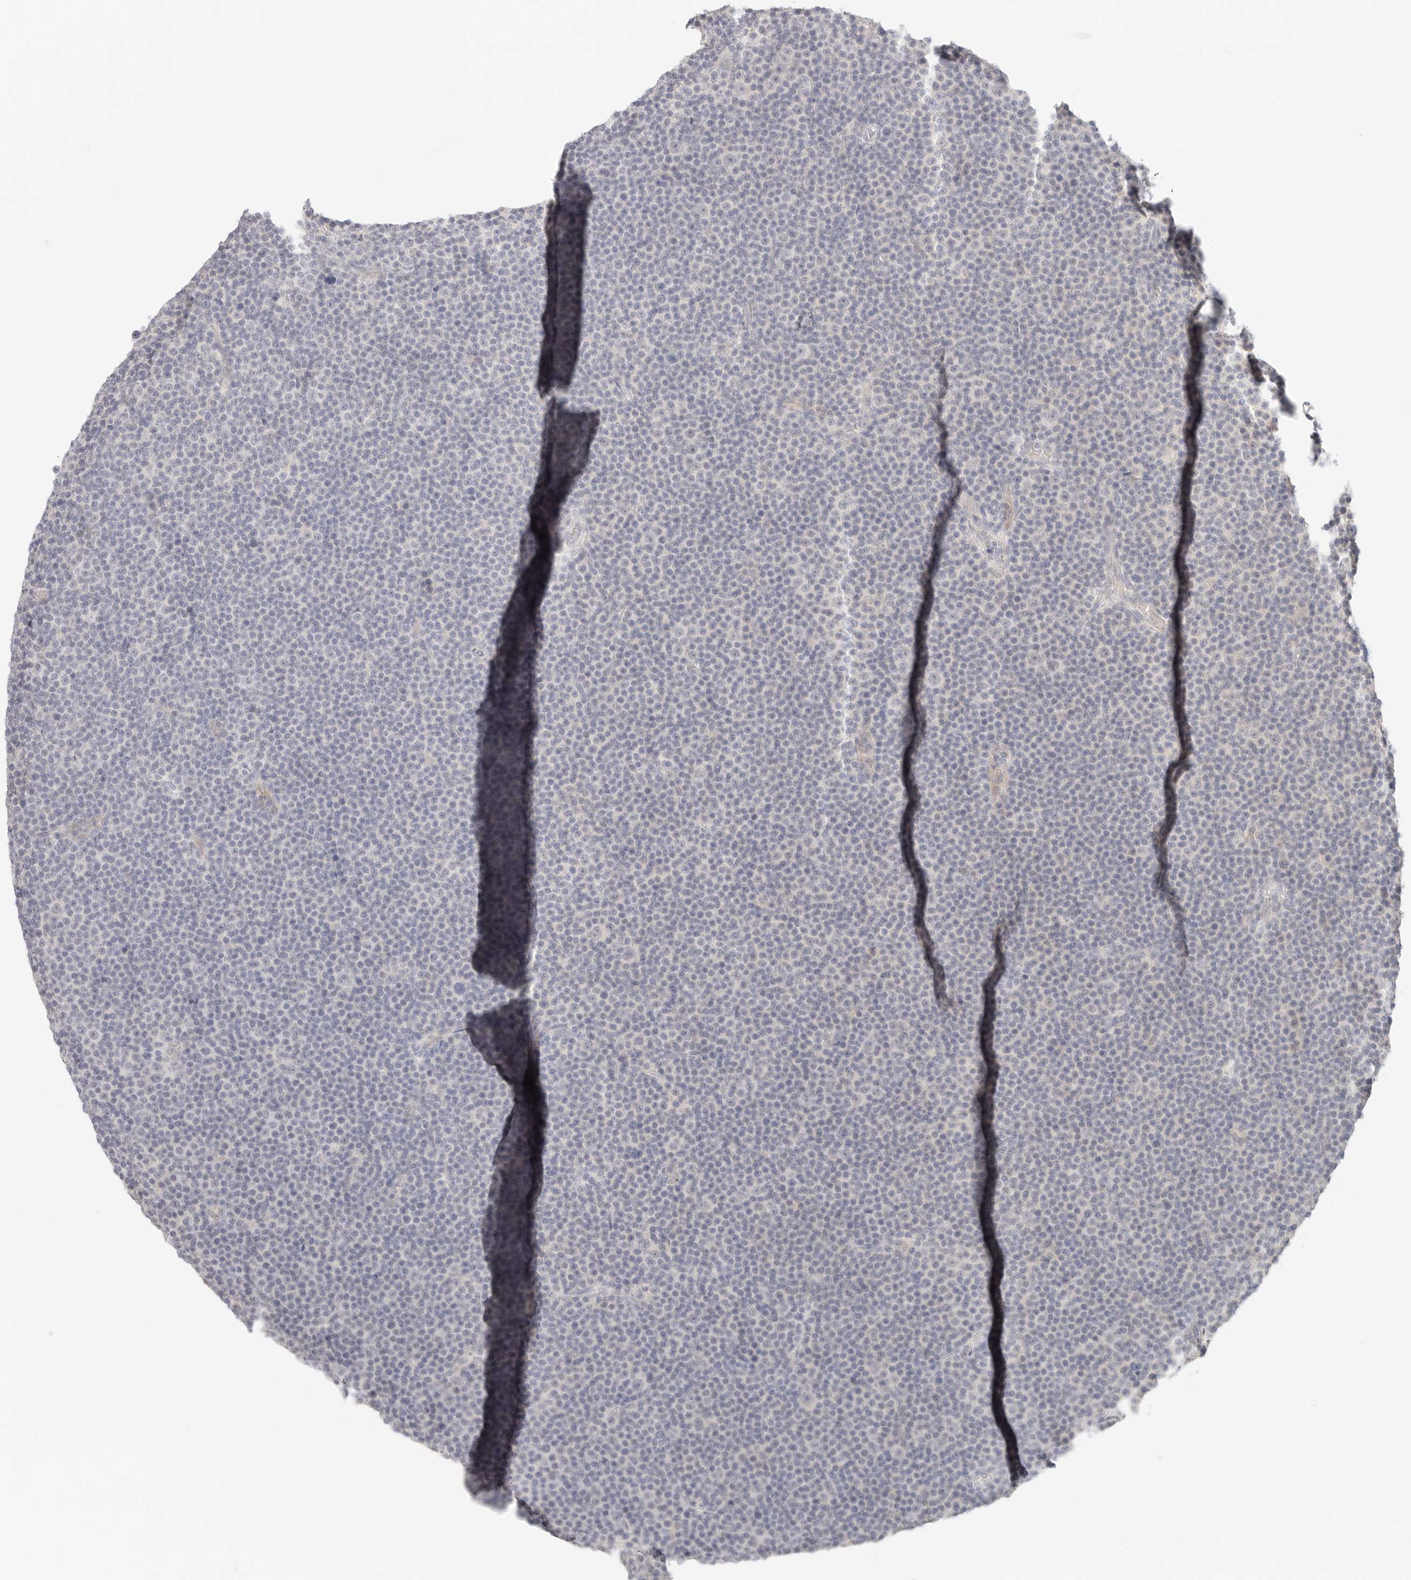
{"staining": {"intensity": "negative", "quantity": "none", "location": "none"}, "tissue": "lymphoma", "cell_type": "Tumor cells", "image_type": "cancer", "snomed": [{"axis": "morphology", "description": "Malignant lymphoma, non-Hodgkin's type, Low grade"}, {"axis": "topography", "description": "Lymph node"}], "caption": "IHC photomicrograph of low-grade malignant lymphoma, non-Hodgkin's type stained for a protein (brown), which shows no expression in tumor cells.", "gene": "SPHK1", "patient": {"sex": "female", "age": 67}}